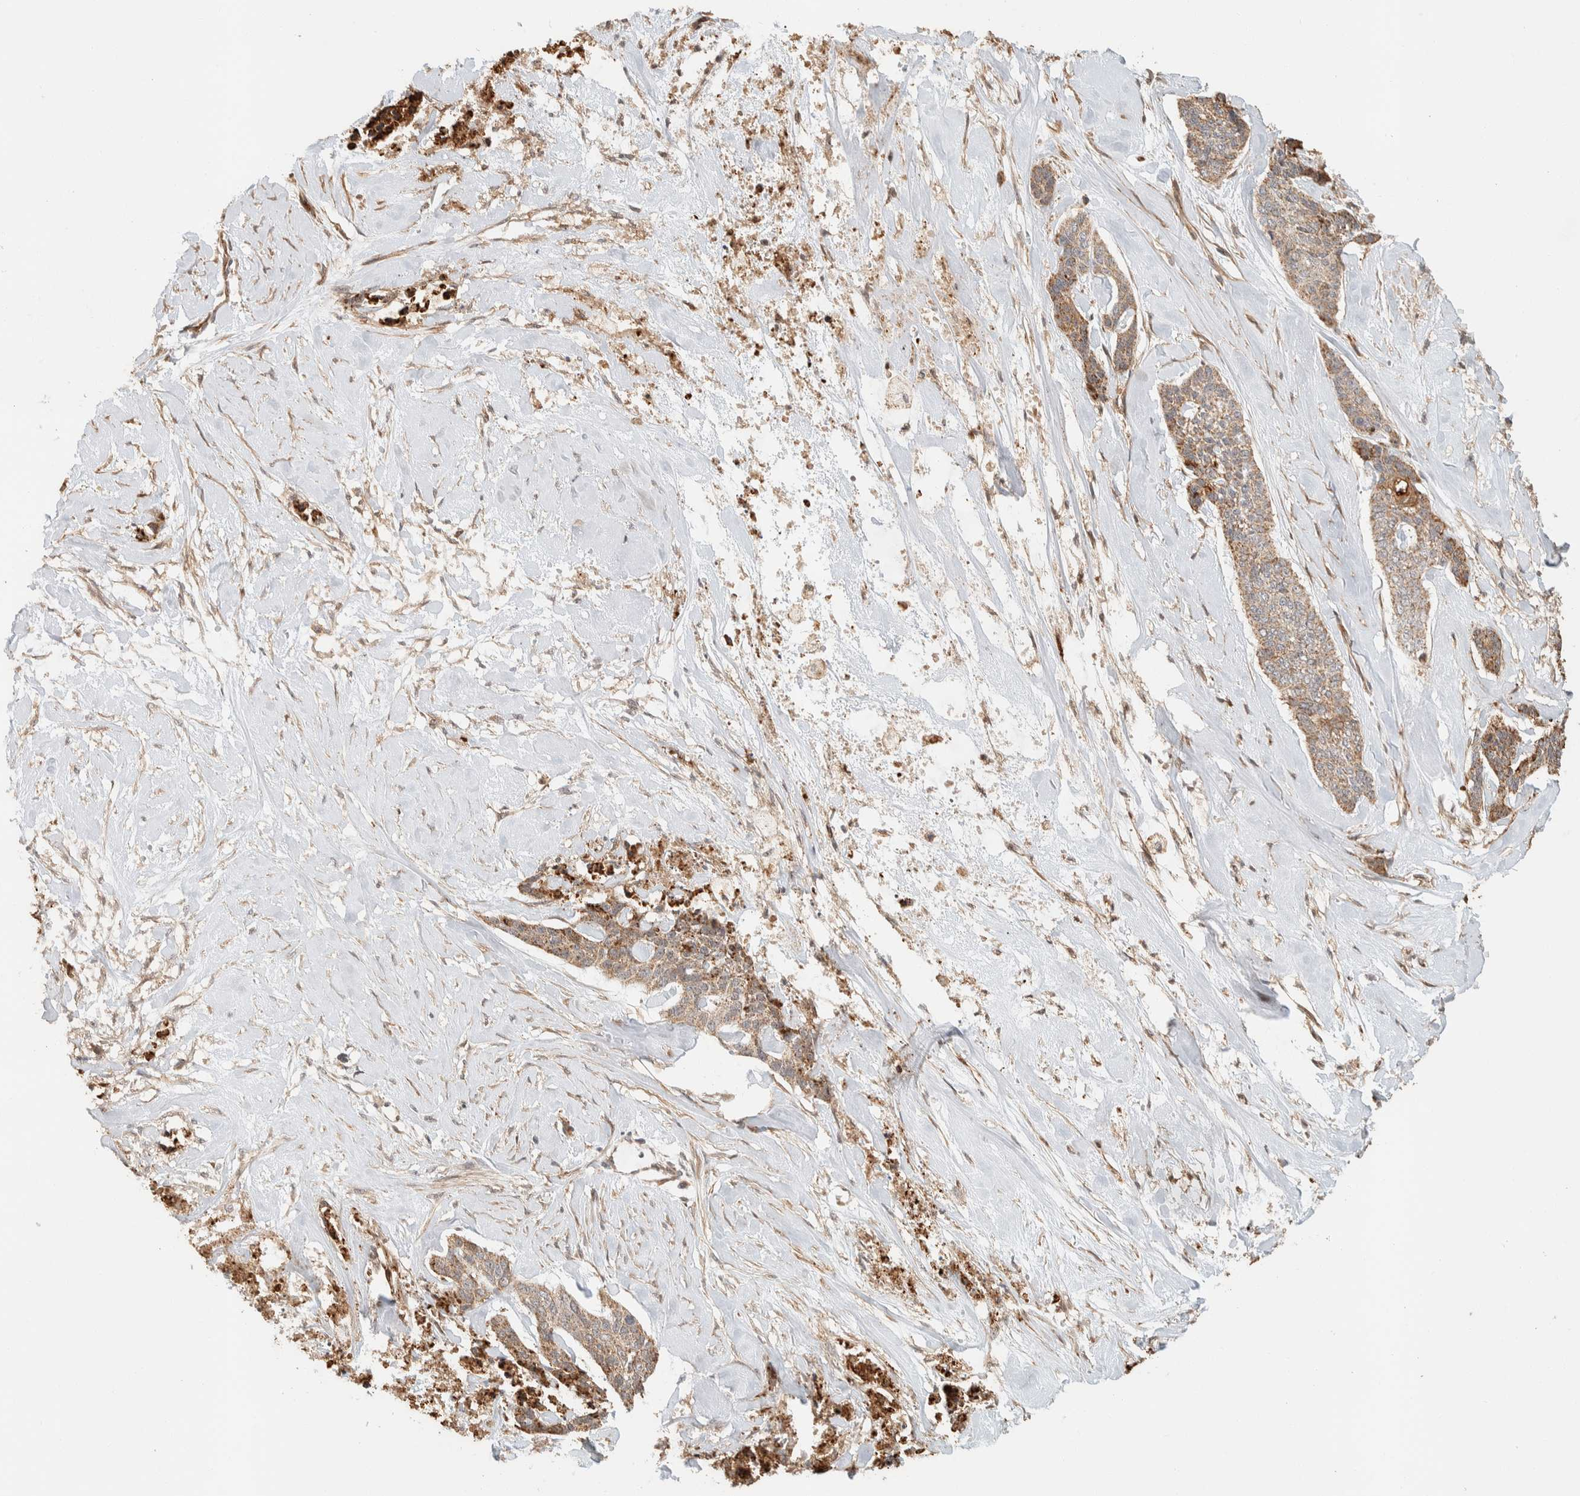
{"staining": {"intensity": "moderate", "quantity": ">75%", "location": "cytoplasmic/membranous"}, "tissue": "skin cancer", "cell_type": "Tumor cells", "image_type": "cancer", "snomed": [{"axis": "morphology", "description": "Basal cell carcinoma"}, {"axis": "topography", "description": "Skin"}], "caption": "Protein expression analysis of skin cancer (basal cell carcinoma) demonstrates moderate cytoplasmic/membranous expression in approximately >75% of tumor cells. Nuclei are stained in blue.", "gene": "KIF9", "patient": {"sex": "female", "age": 64}}